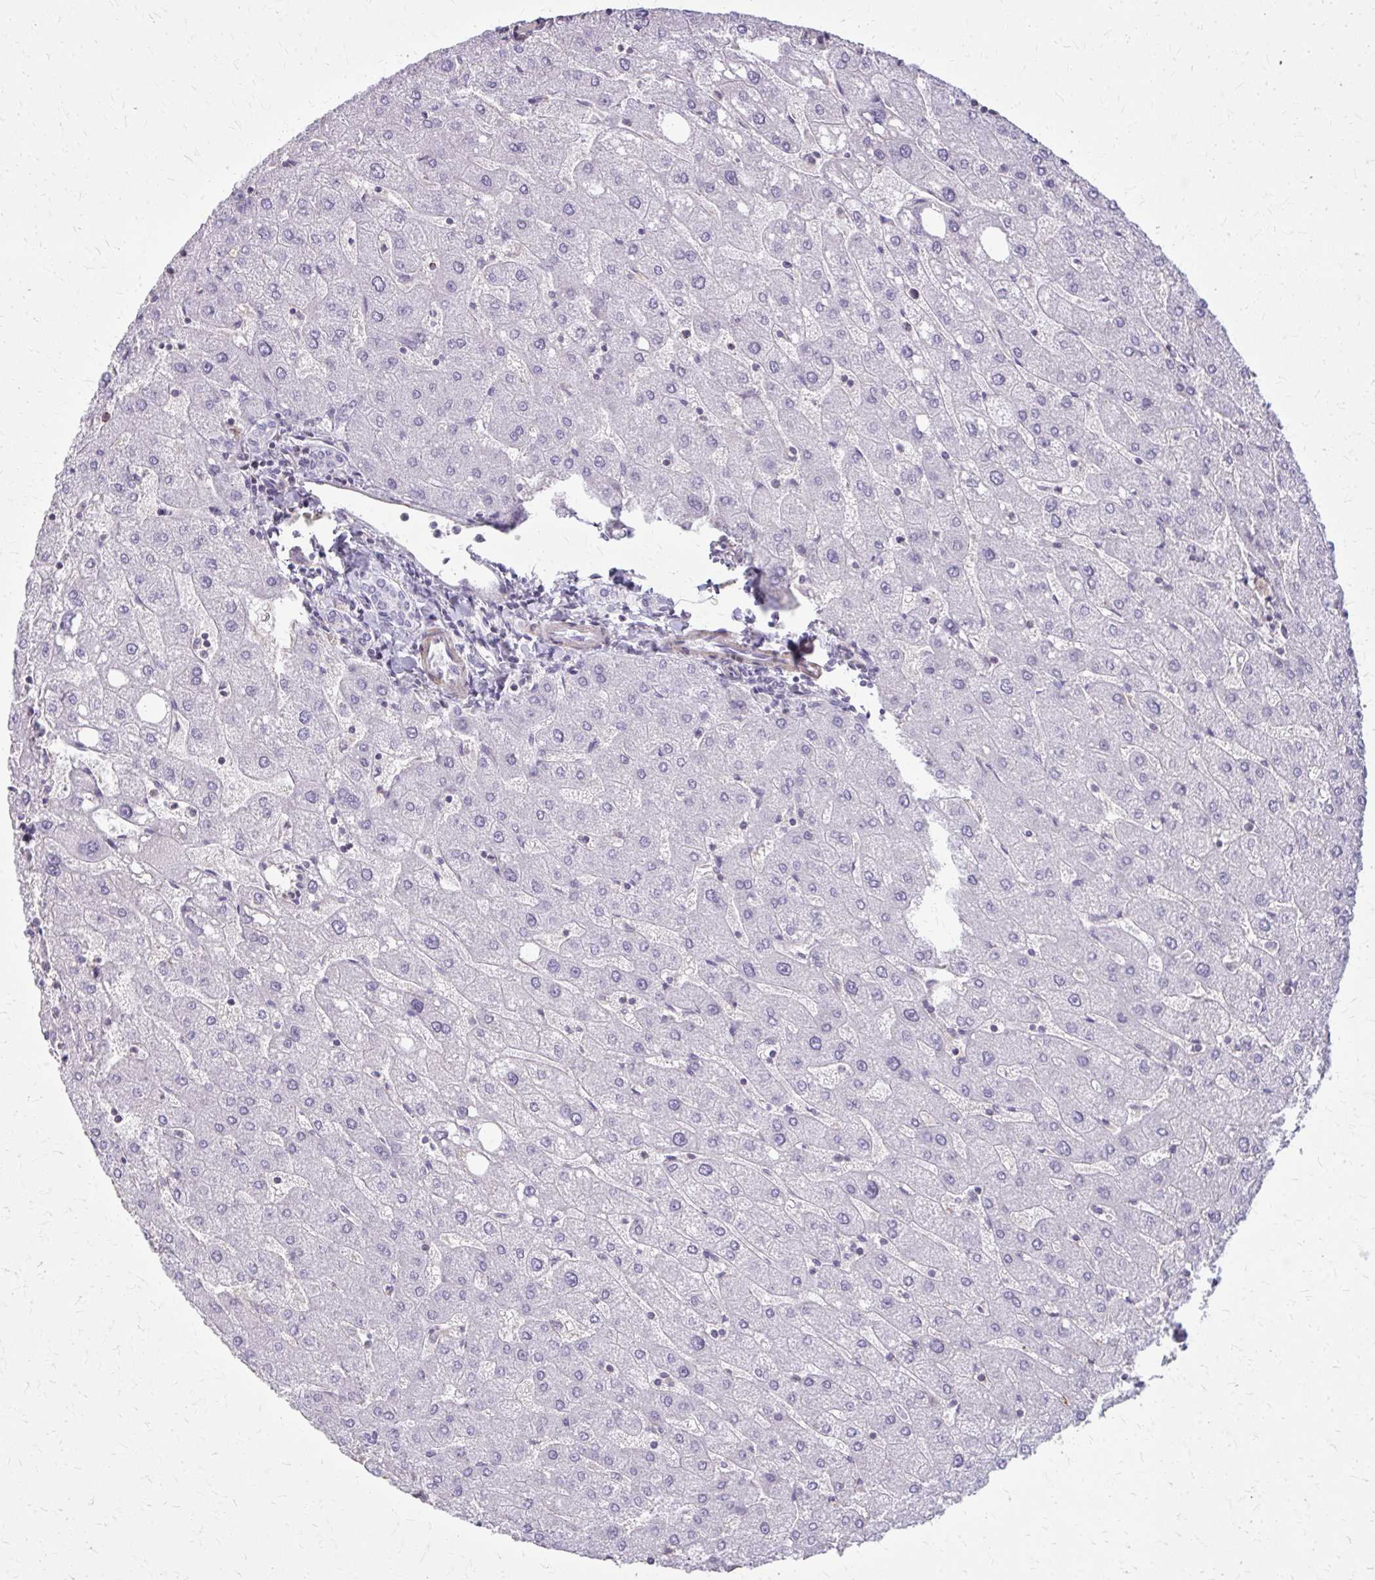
{"staining": {"intensity": "negative", "quantity": "none", "location": "none"}, "tissue": "liver", "cell_type": "Cholangiocytes", "image_type": "normal", "snomed": [{"axis": "morphology", "description": "Normal tissue, NOS"}, {"axis": "topography", "description": "Liver"}], "caption": "High power microscopy micrograph of an immunohistochemistry photomicrograph of benign liver, revealing no significant staining in cholangiocytes.", "gene": "TENM4", "patient": {"sex": "male", "age": 67}}